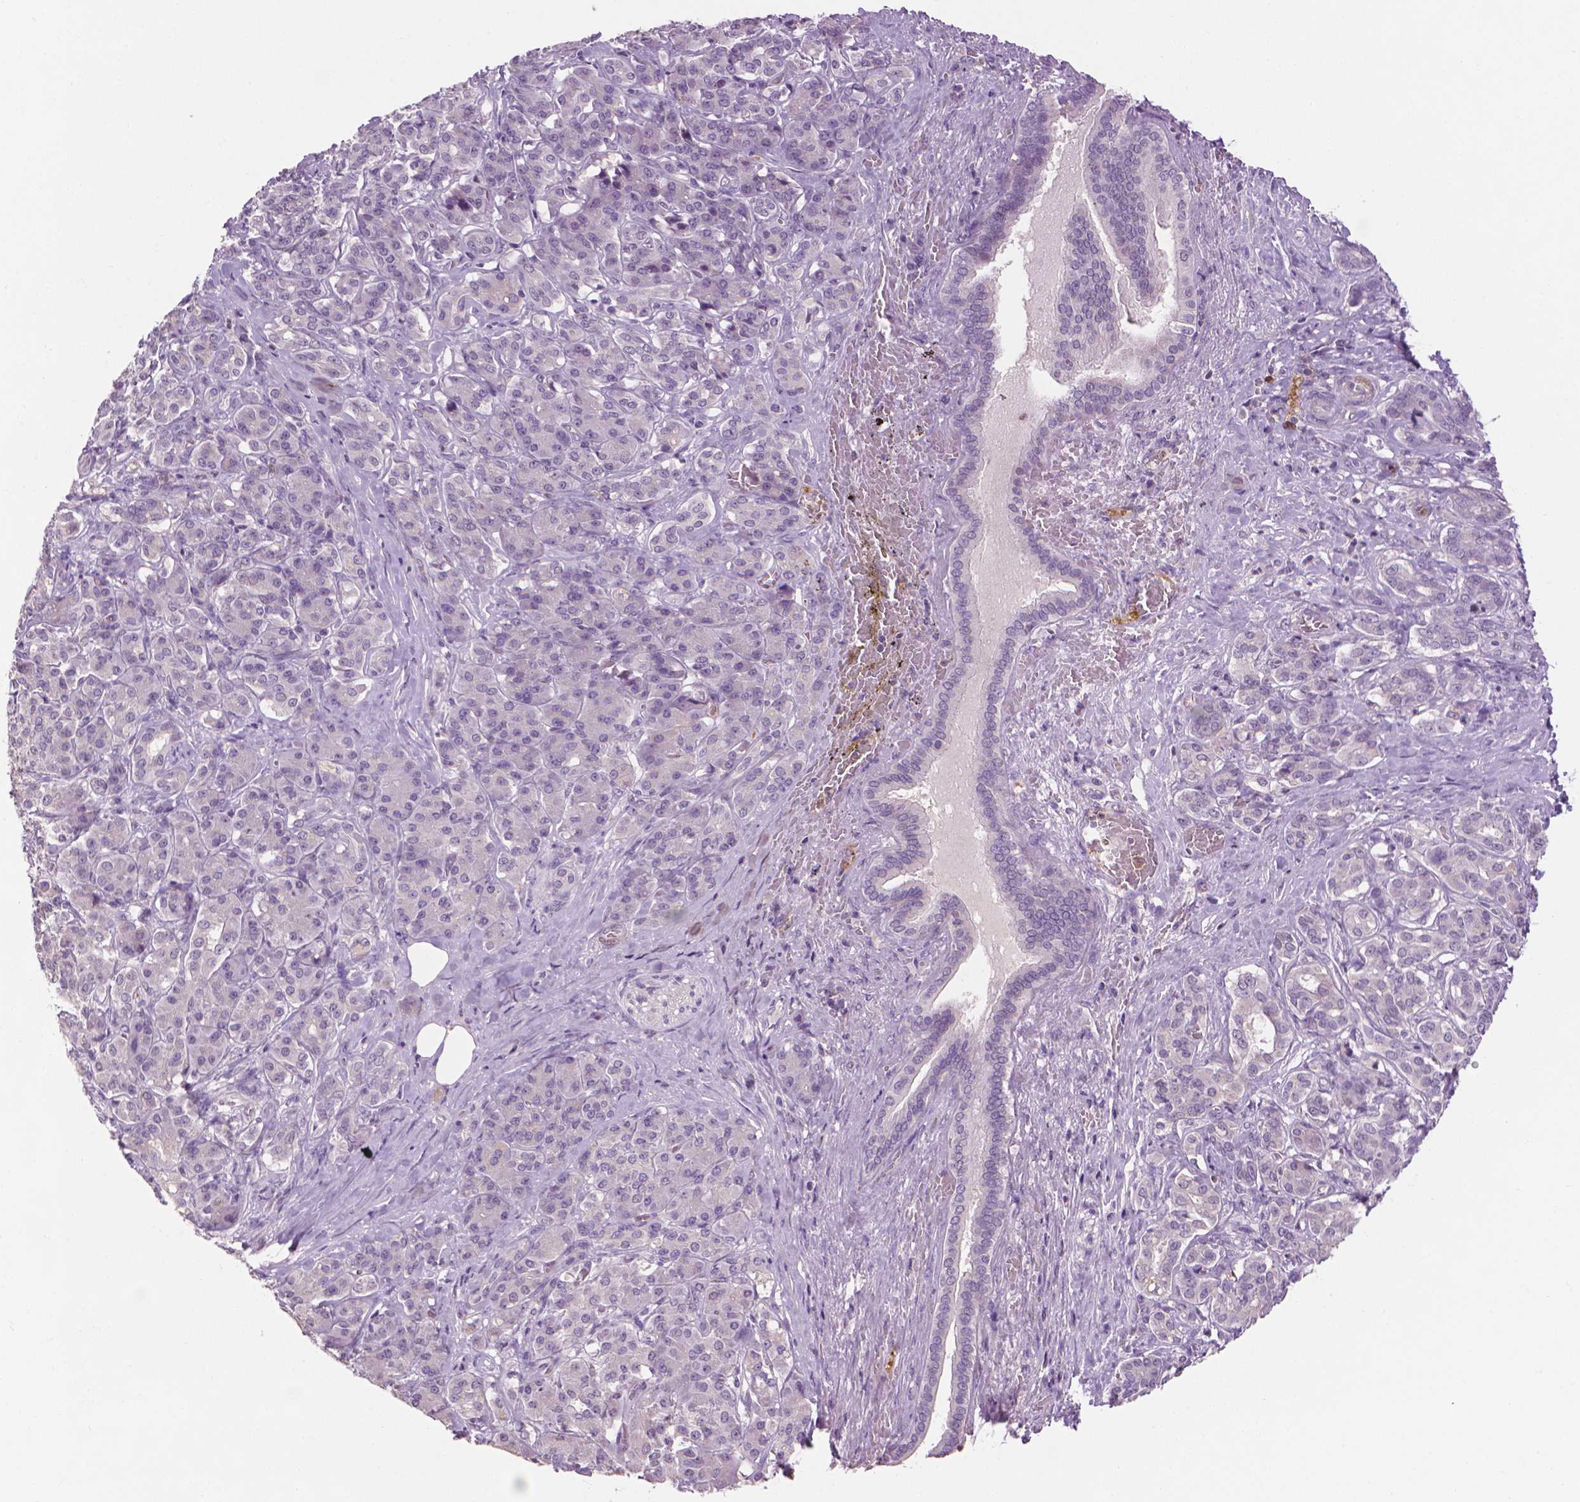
{"staining": {"intensity": "negative", "quantity": "none", "location": "none"}, "tissue": "pancreatic cancer", "cell_type": "Tumor cells", "image_type": "cancer", "snomed": [{"axis": "morphology", "description": "Normal tissue, NOS"}, {"axis": "morphology", "description": "Inflammation, NOS"}, {"axis": "morphology", "description": "Adenocarcinoma, NOS"}, {"axis": "topography", "description": "Pancreas"}], "caption": "IHC image of neoplastic tissue: human pancreatic adenocarcinoma stained with DAB reveals no significant protein positivity in tumor cells.", "gene": "CDKN2D", "patient": {"sex": "male", "age": 57}}